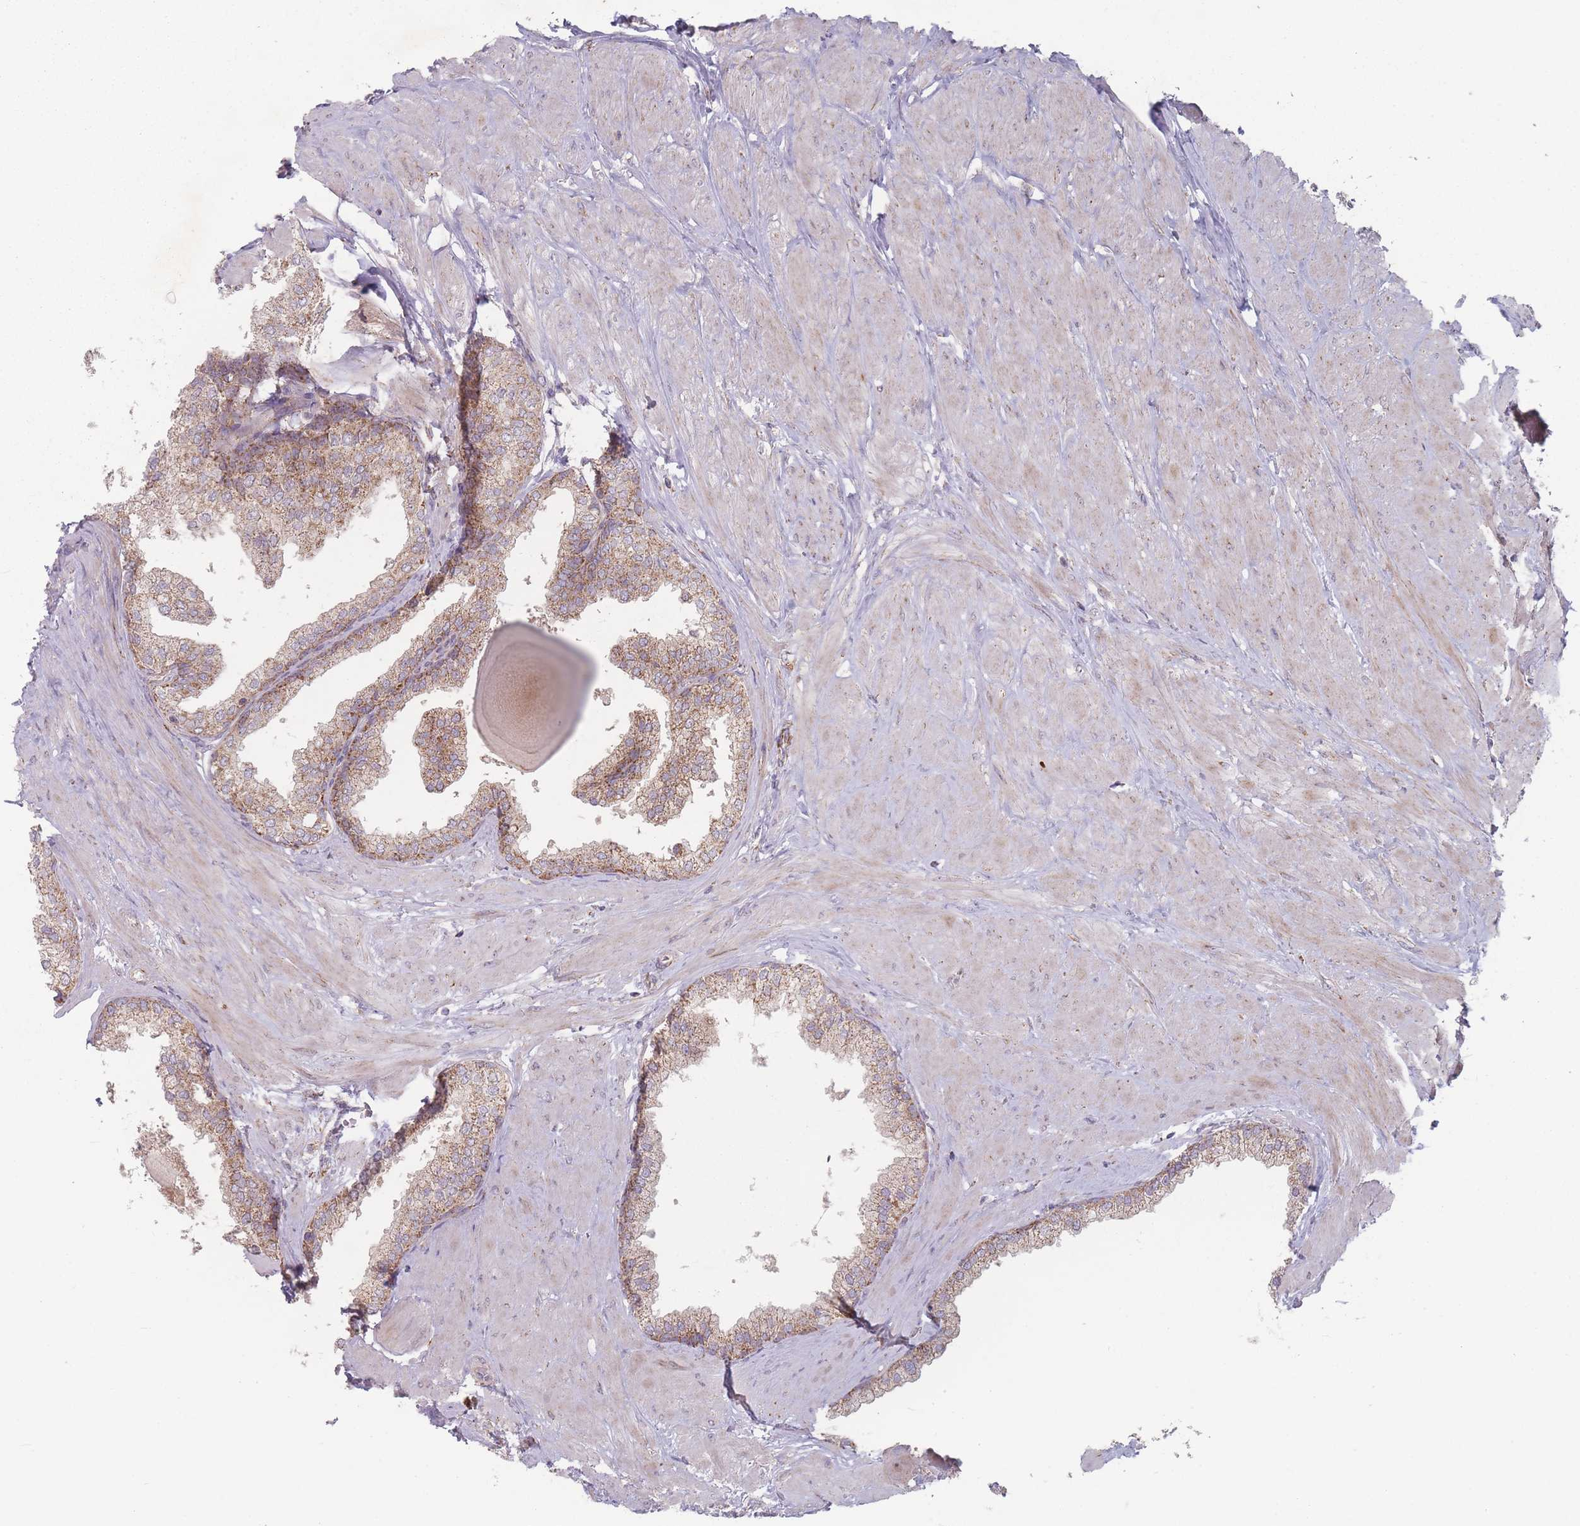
{"staining": {"intensity": "moderate", "quantity": ">75%", "location": "cytoplasmic/membranous"}, "tissue": "prostate", "cell_type": "Glandular cells", "image_type": "normal", "snomed": [{"axis": "morphology", "description": "Normal tissue, NOS"}, {"axis": "topography", "description": "Prostate"}], "caption": "Moderate cytoplasmic/membranous staining for a protein is appreciated in about >75% of glandular cells of benign prostate using immunohistochemistry.", "gene": "OR10Q1", "patient": {"sex": "male", "age": 48}}